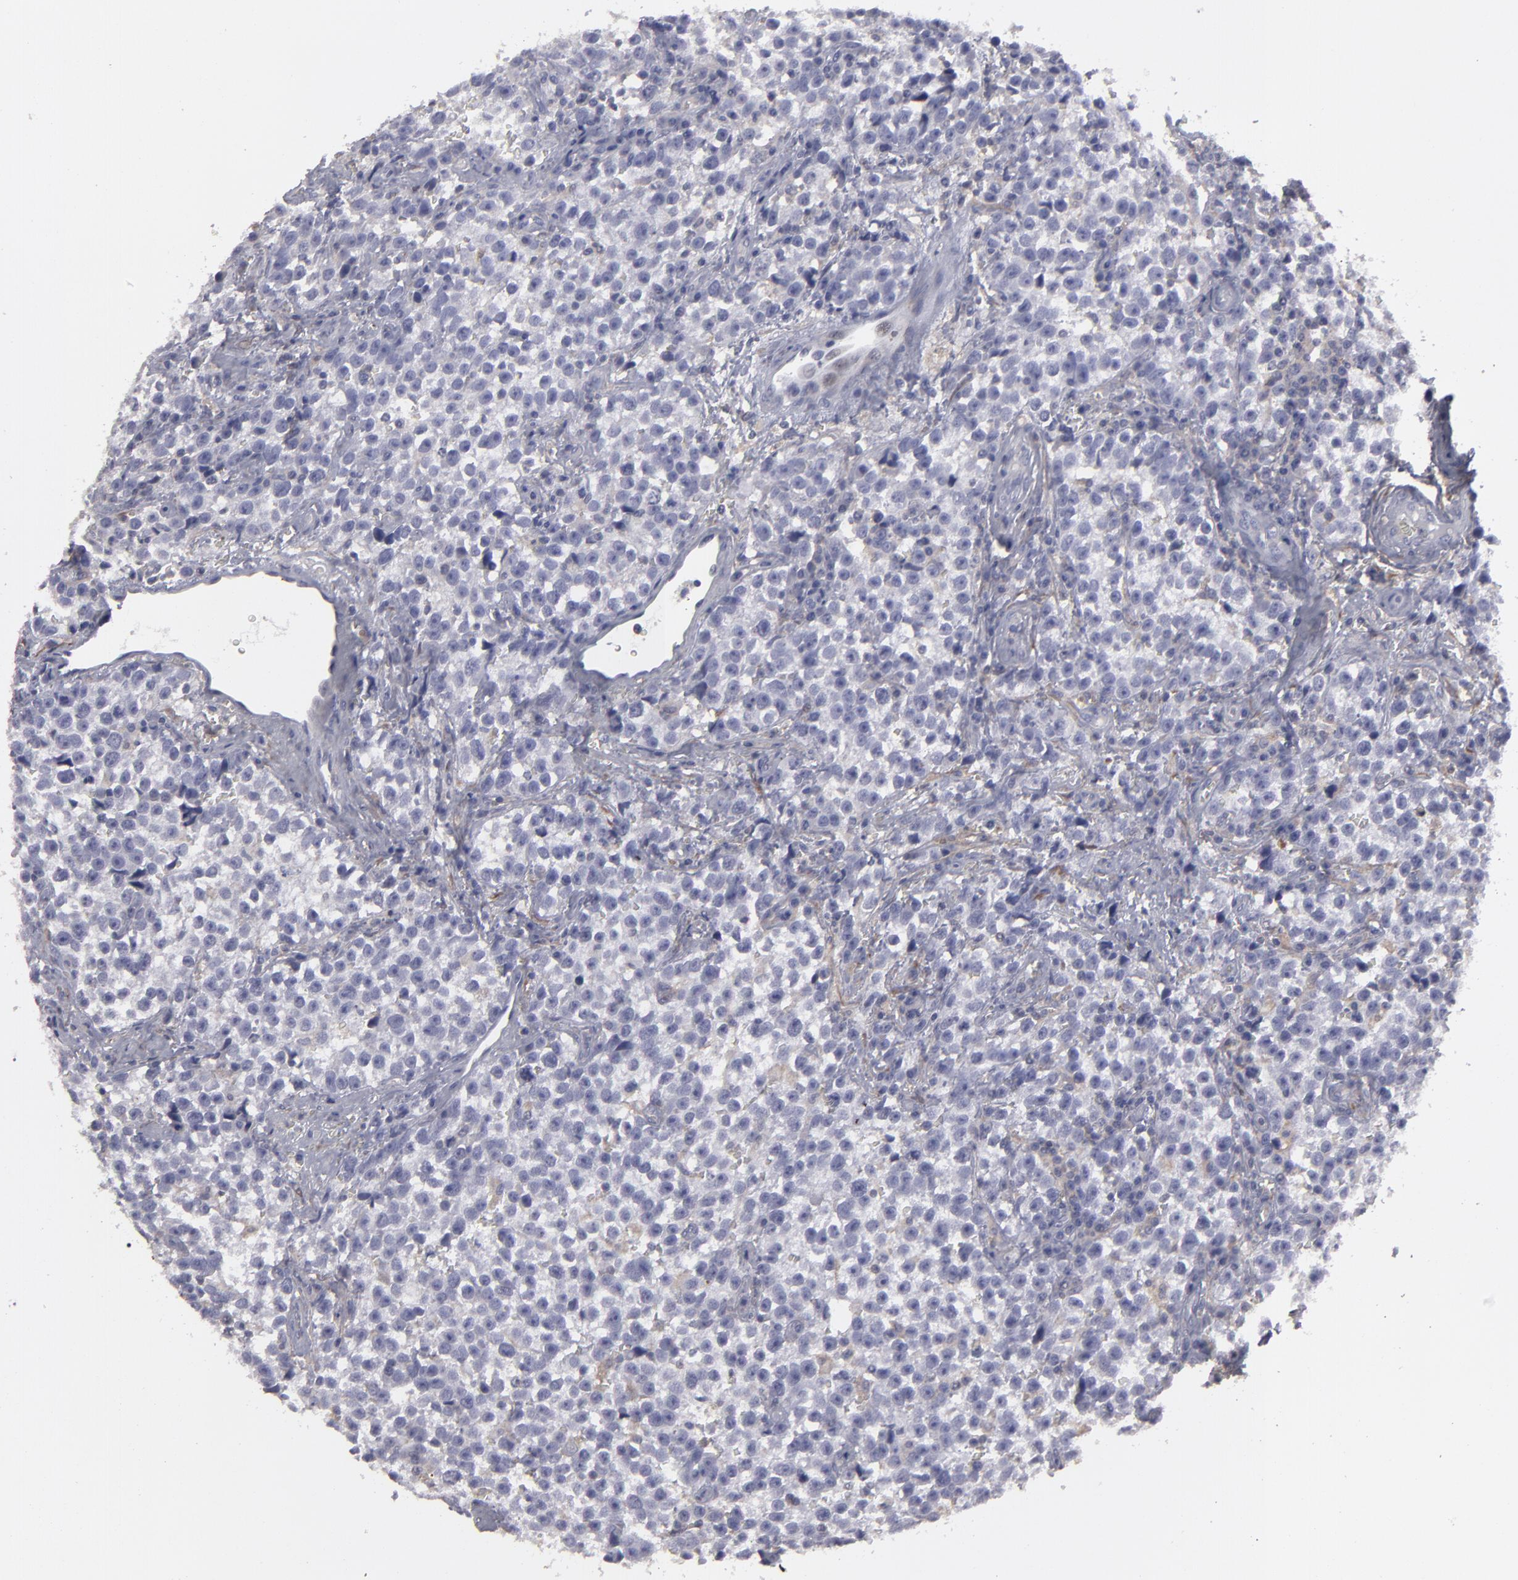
{"staining": {"intensity": "weak", "quantity": "<25%", "location": "cytoplasmic/membranous"}, "tissue": "testis cancer", "cell_type": "Tumor cells", "image_type": "cancer", "snomed": [{"axis": "morphology", "description": "Seminoma, NOS"}, {"axis": "topography", "description": "Testis"}], "caption": "High power microscopy micrograph of an immunohistochemistry (IHC) image of testis seminoma, revealing no significant expression in tumor cells.", "gene": "SEMA3G", "patient": {"sex": "male", "age": 38}}